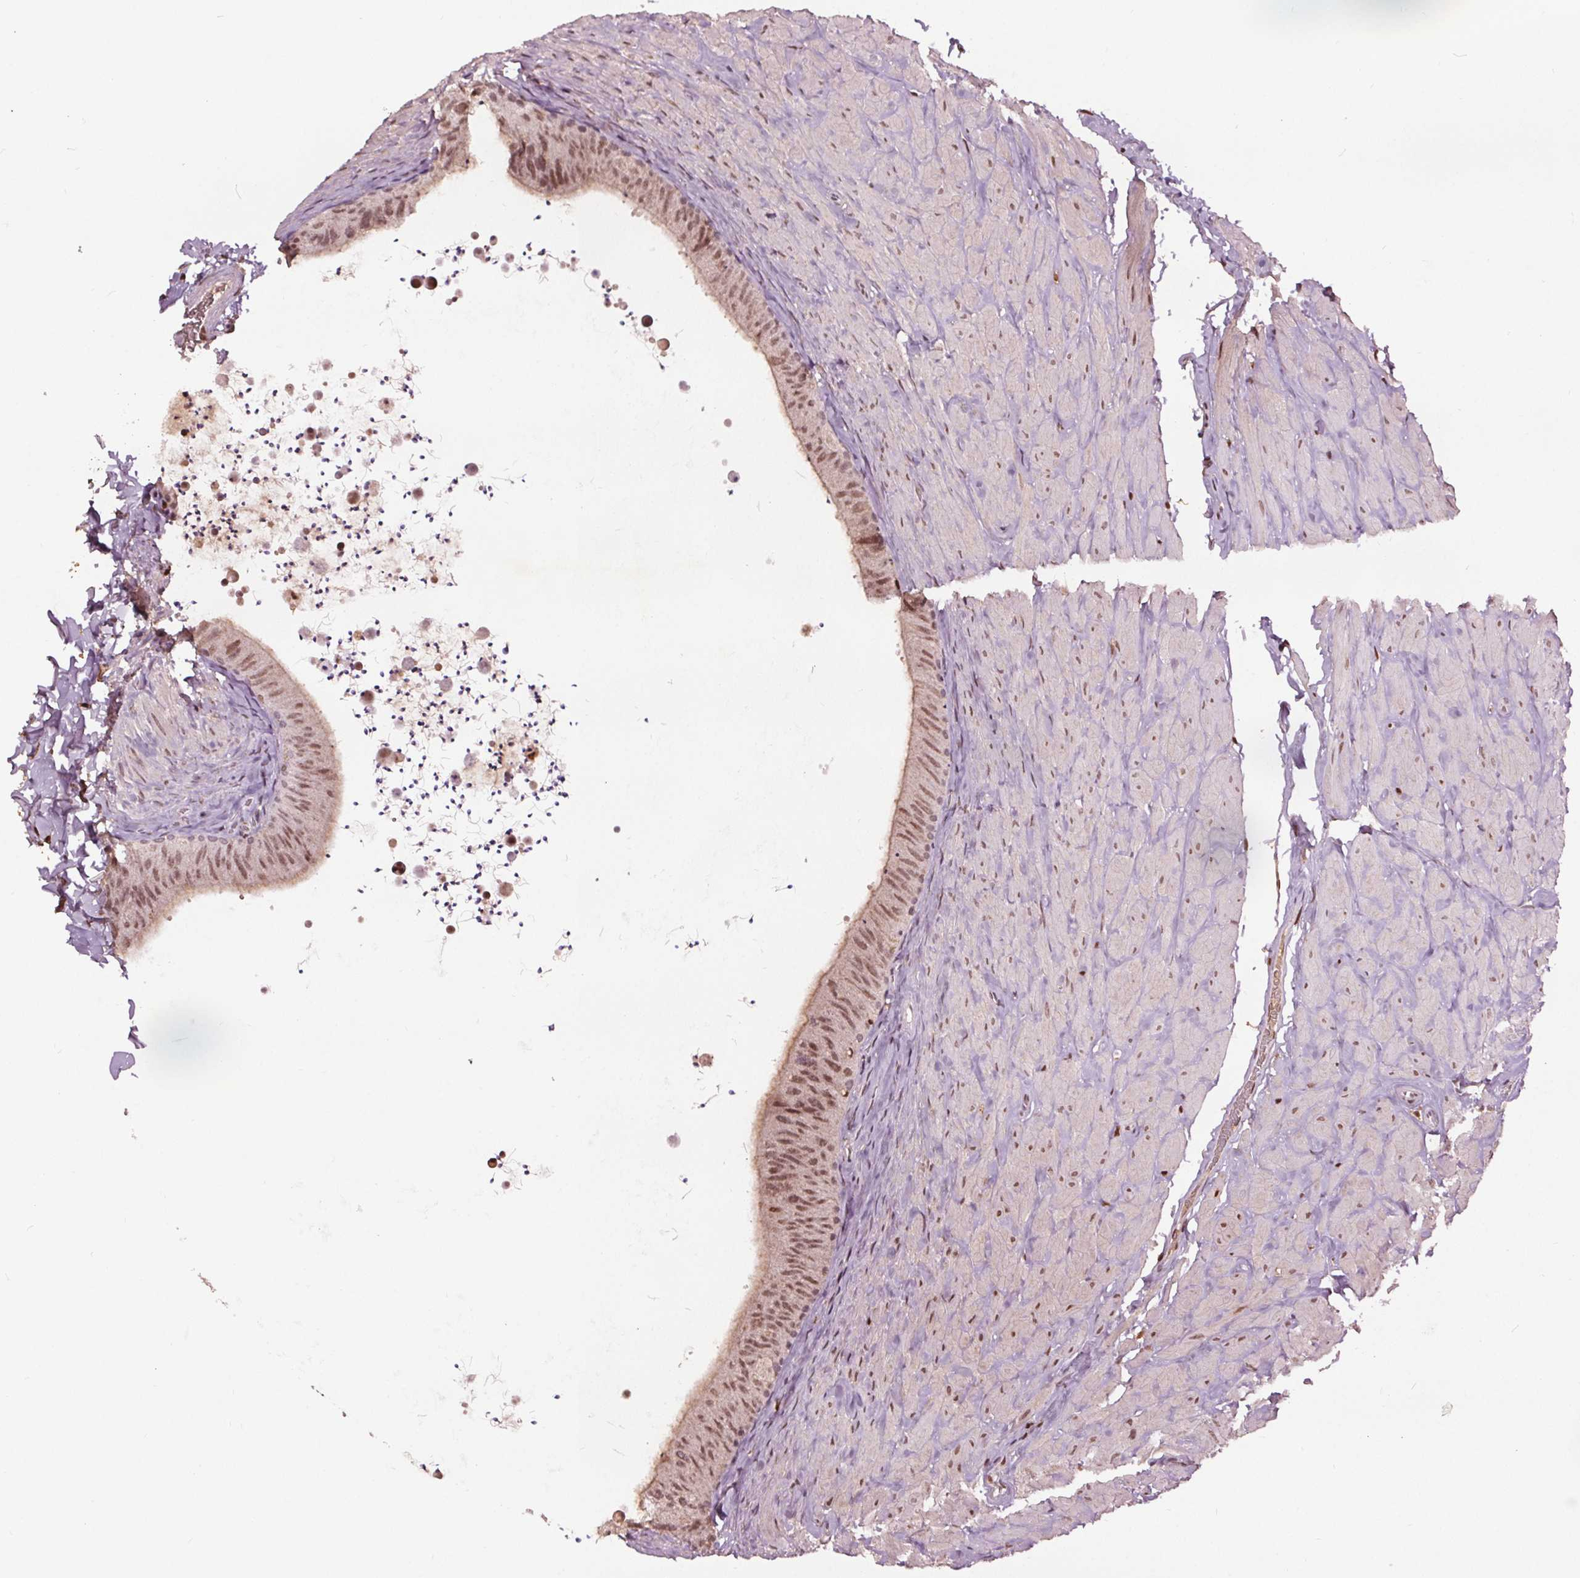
{"staining": {"intensity": "moderate", "quantity": "25%-75%", "location": "cytoplasmic/membranous,nuclear"}, "tissue": "epididymis", "cell_type": "Glandular cells", "image_type": "normal", "snomed": [{"axis": "morphology", "description": "Normal tissue, NOS"}, {"axis": "topography", "description": "Epididymis, spermatic cord, NOS"}, {"axis": "topography", "description": "Epididymis"}], "caption": "Protein expression analysis of unremarkable human epididymis reveals moderate cytoplasmic/membranous,nuclear expression in about 25%-75% of glandular cells.", "gene": "DDX11", "patient": {"sex": "male", "age": 31}}